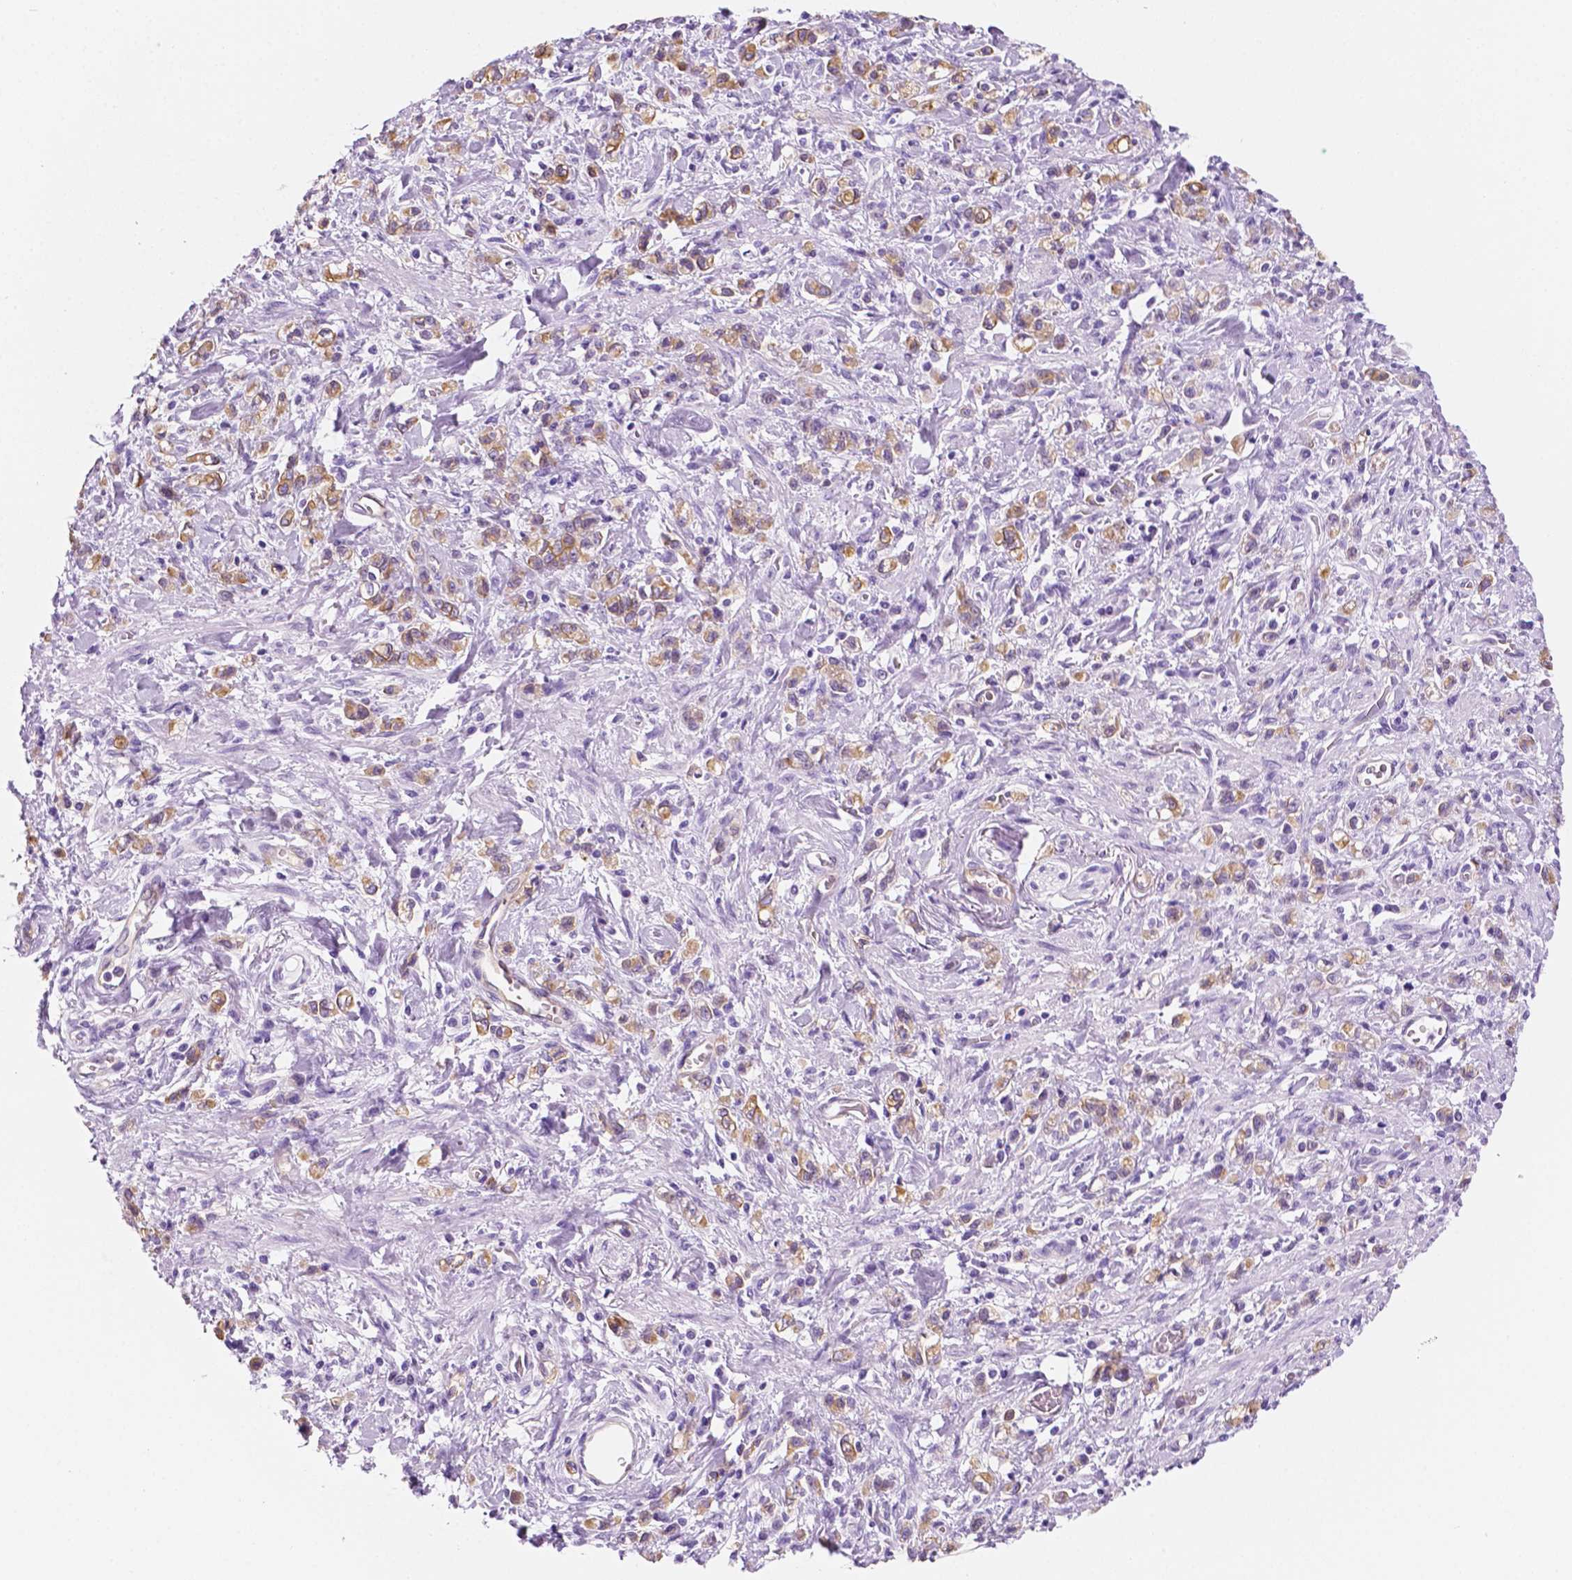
{"staining": {"intensity": "moderate", "quantity": ">75%", "location": "cytoplasmic/membranous"}, "tissue": "stomach cancer", "cell_type": "Tumor cells", "image_type": "cancer", "snomed": [{"axis": "morphology", "description": "Adenocarcinoma, NOS"}, {"axis": "topography", "description": "Stomach"}], "caption": "A brown stain highlights moderate cytoplasmic/membranous staining of a protein in stomach cancer (adenocarcinoma) tumor cells. The staining was performed using DAB (3,3'-diaminobenzidine) to visualize the protein expression in brown, while the nuclei were stained in blue with hematoxylin (Magnification: 20x).", "gene": "PPL", "patient": {"sex": "male", "age": 77}}